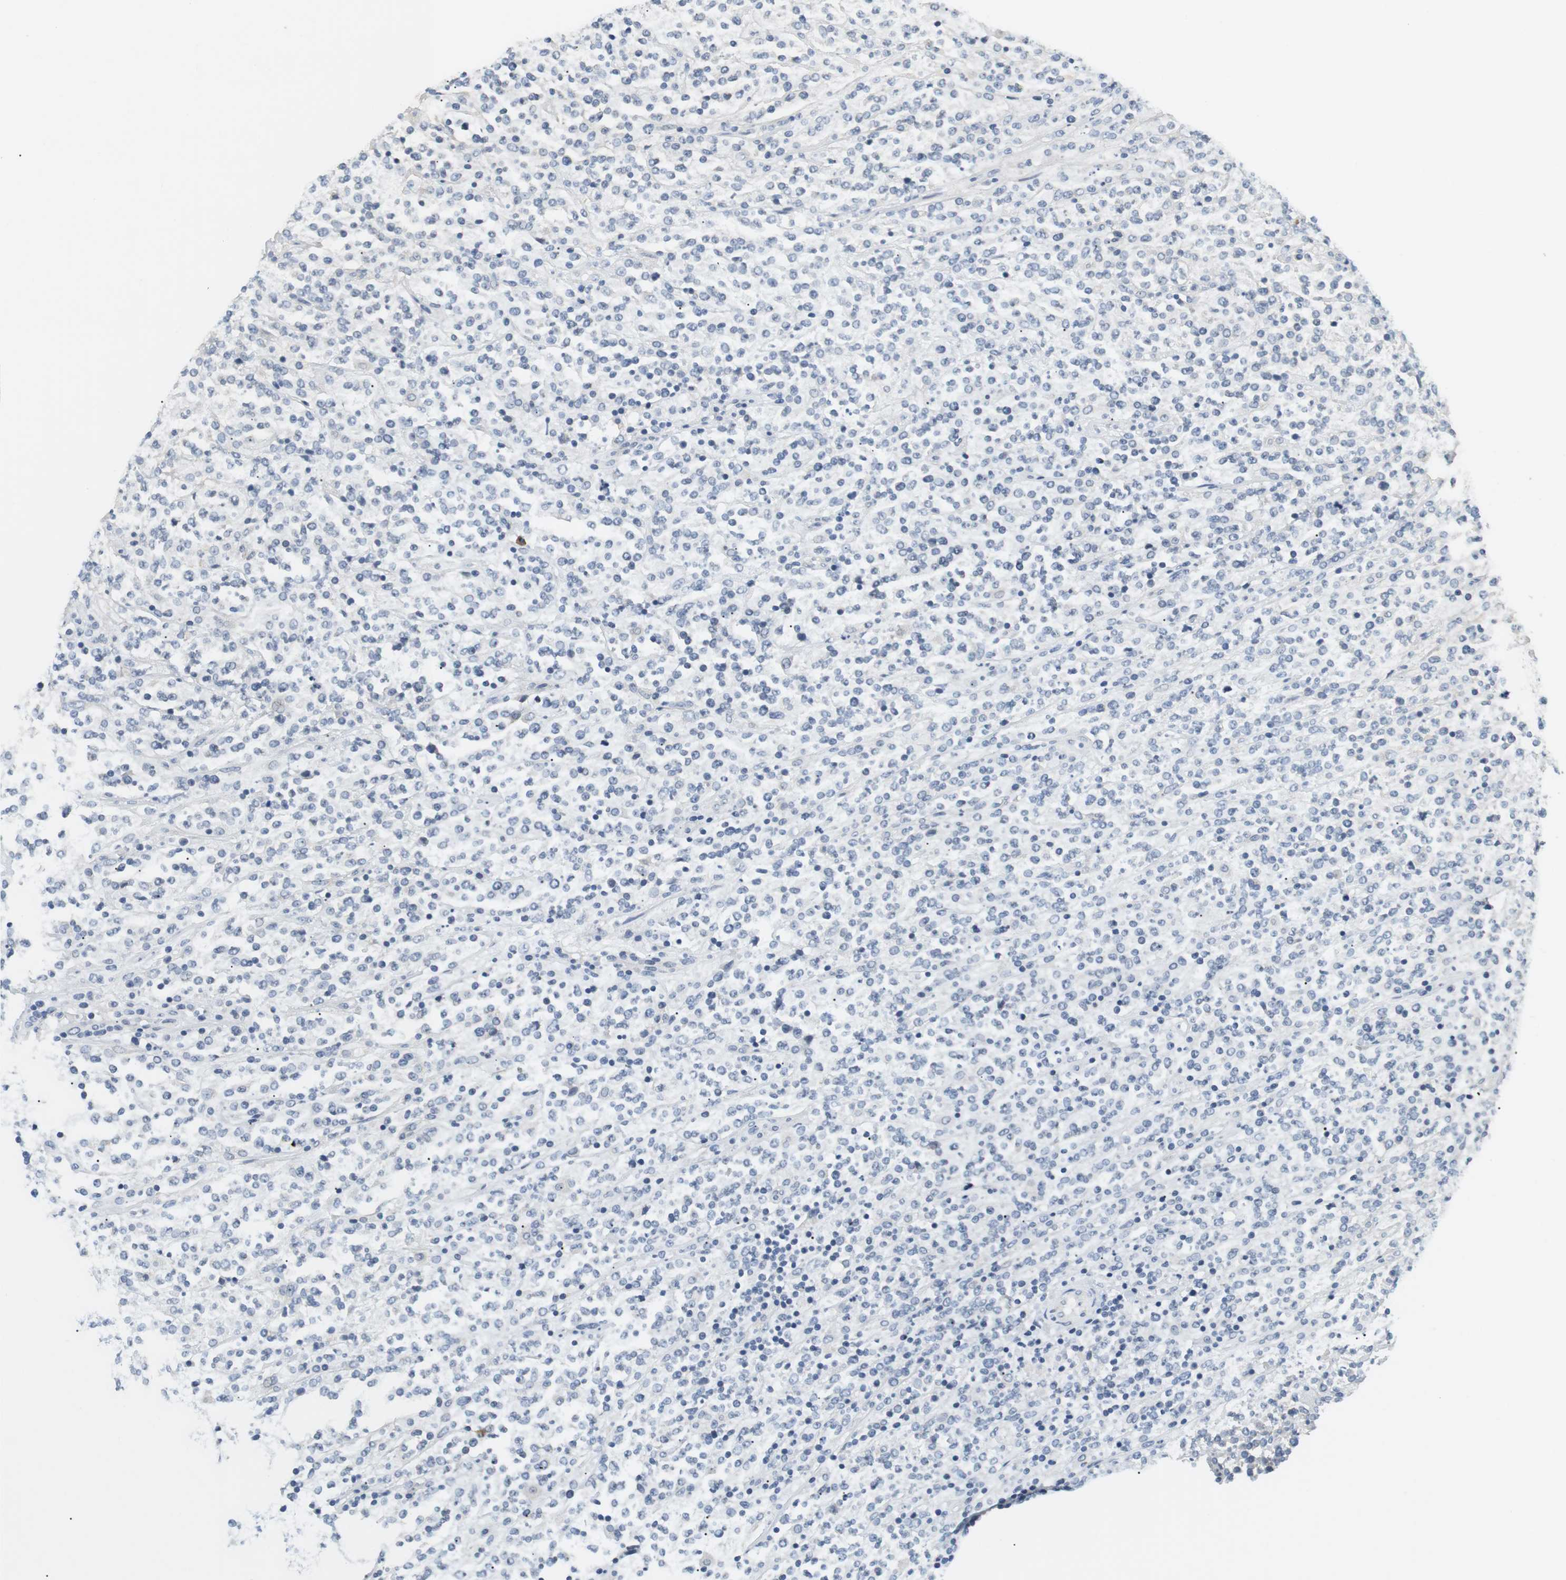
{"staining": {"intensity": "negative", "quantity": "none", "location": "none"}, "tissue": "lymphoma", "cell_type": "Tumor cells", "image_type": "cancer", "snomed": [{"axis": "morphology", "description": "Malignant lymphoma, non-Hodgkin's type, High grade"}, {"axis": "topography", "description": "Soft tissue"}], "caption": "DAB immunohistochemical staining of human lymphoma exhibits no significant positivity in tumor cells. Brightfield microscopy of immunohistochemistry stained with DAB (brown) and hematoxylin (blue), captured at high magnification.", "gene": "EVA1C", "patient": {"sex": "male", "age": 18}}